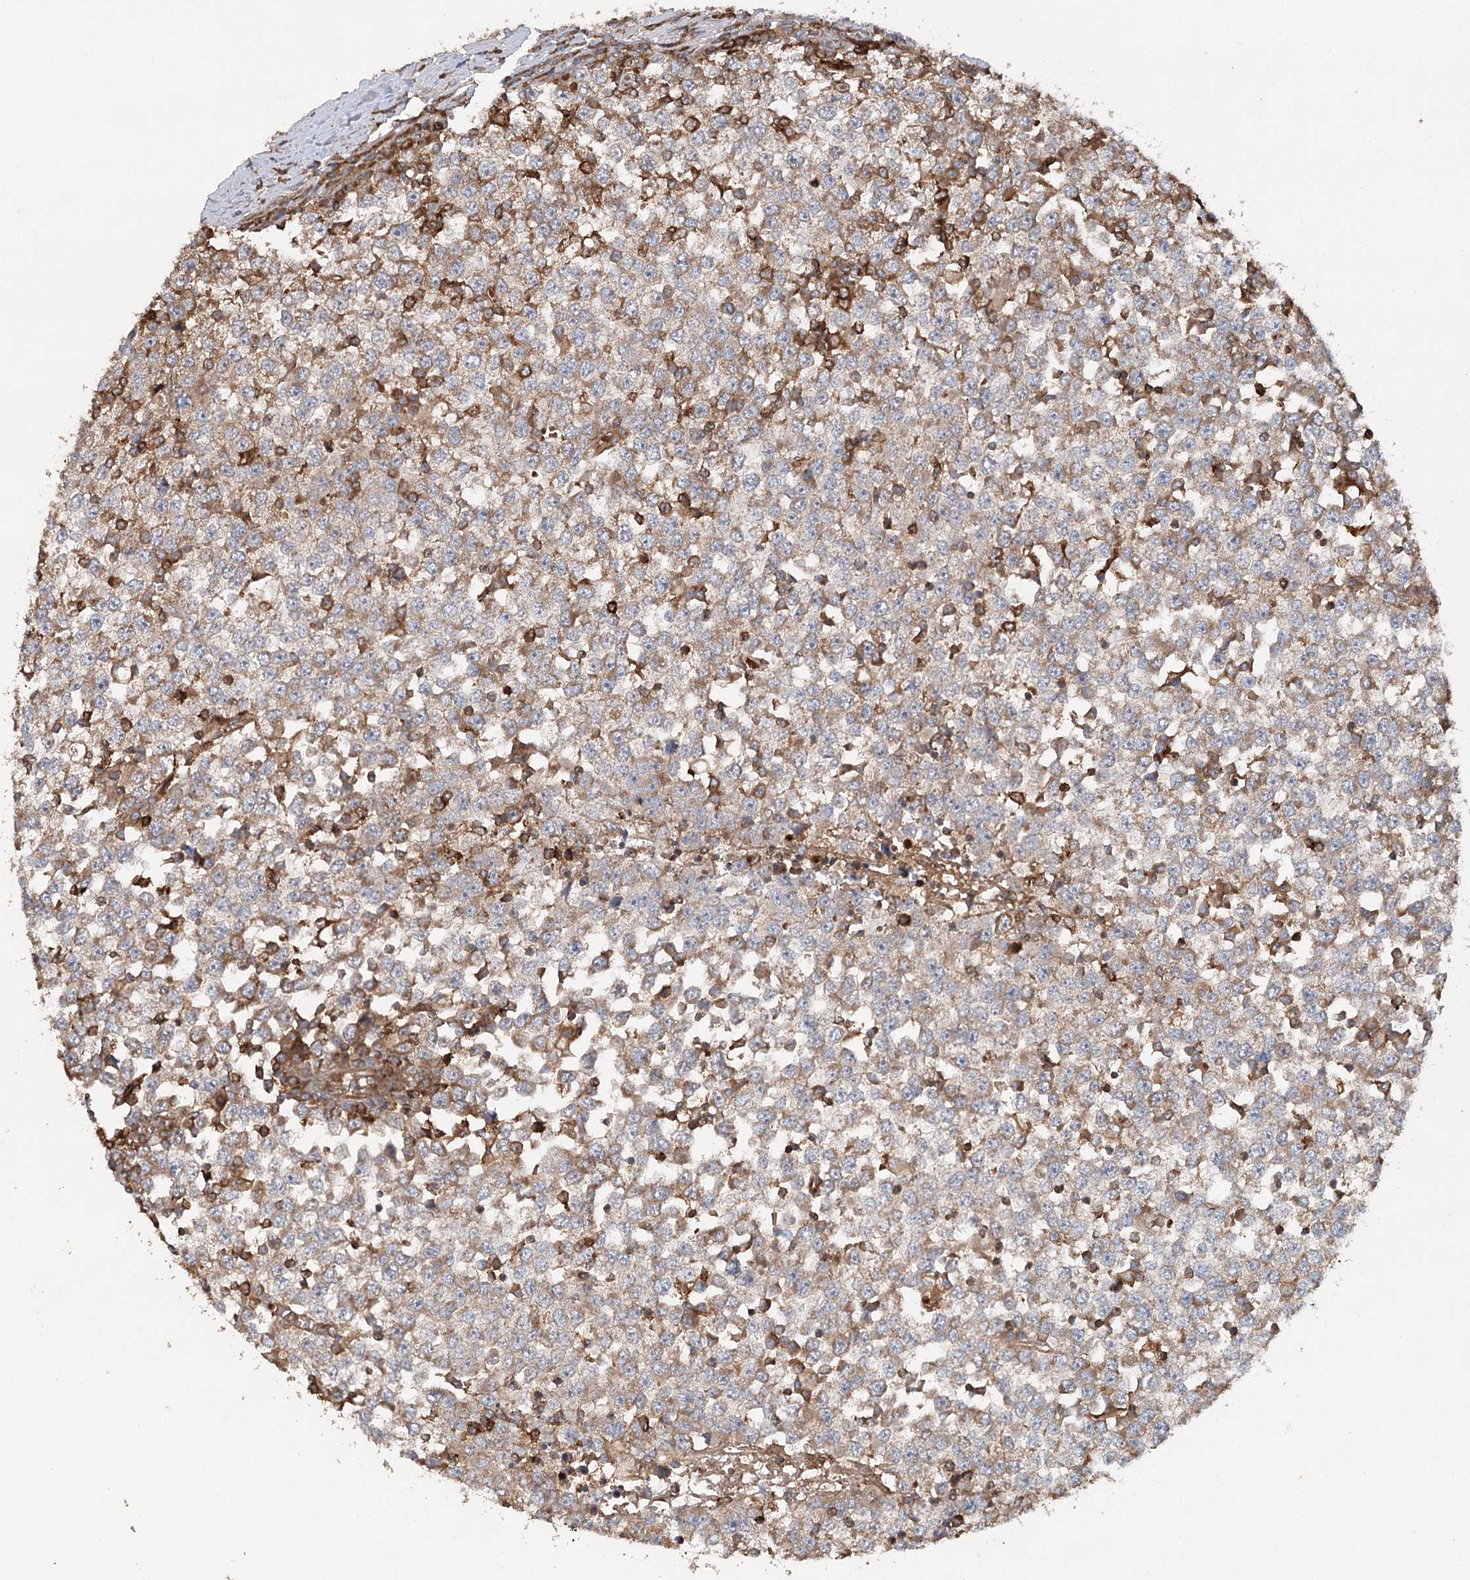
{"staining": {"intensity": "weak", "quantity": ">75%", "location": "cytoplasmic/membranous"}, "tissue": "testis cancer", "cell_type": "Tumor cells", "image_type": "cancer", "snomed": [{"axis": "morphology", "description": "Seminoma, NOS"}, {"axis": "topography", "description": "Testis"}], "caption": "The immunohistochemical stain highlights weak cytoplasmic/membranous positivity in tumor cells of testis cancer tissue.", "gene": "PAIP2", "patient": {"sex": "male", "age": 65}}